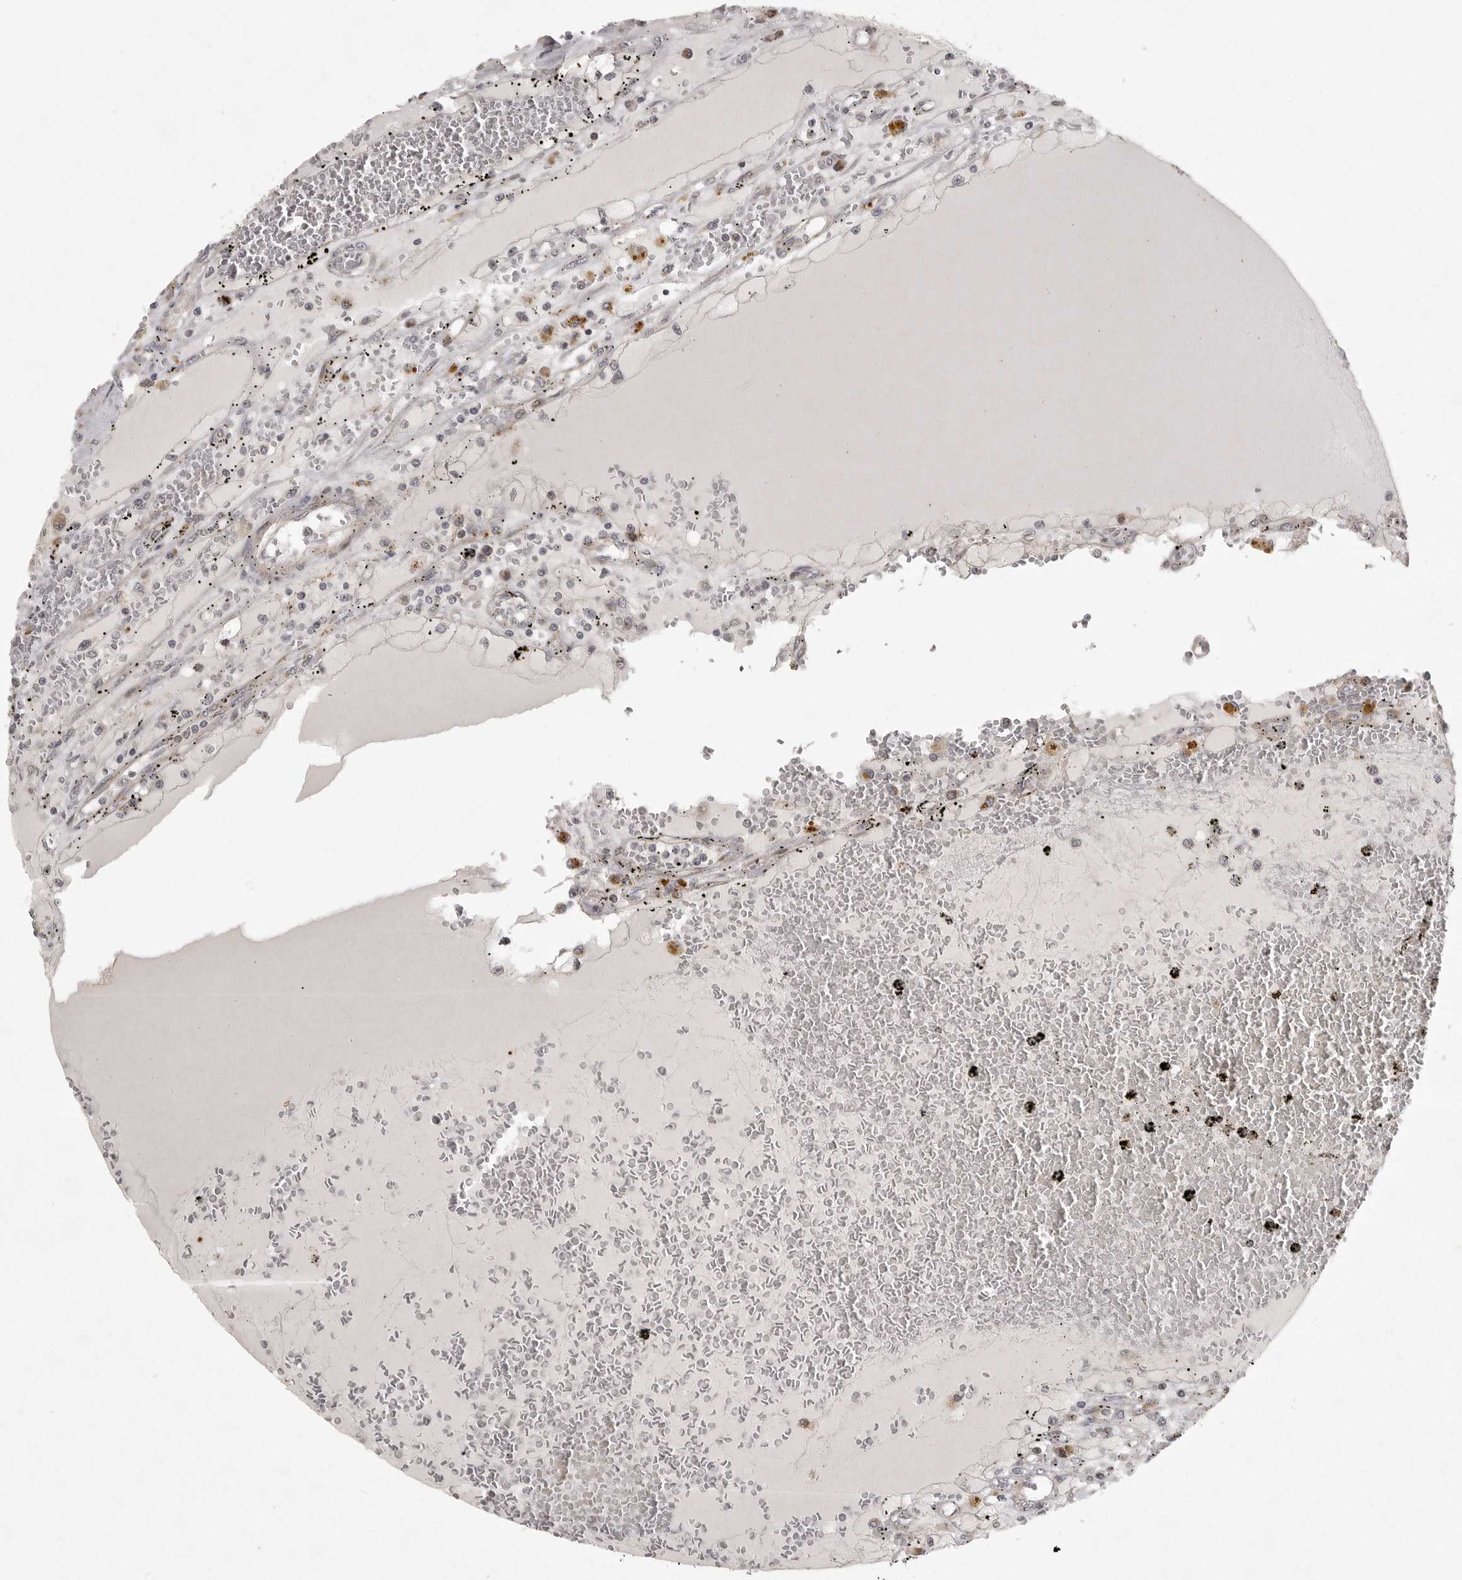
{"staining": {"intensity": "moderate", "quantity": "25%-75%", "location": "cytoplasmic/membranous"}, "tissue": "renal cancer", "cell_type": "Tumor cells", "image_type": "cancer", "snomed": [{"axis": "morphology", "description": "Adenocarcinoma, NOS"}, {"axis": "topography", "description": "Kidney"}], "caption": "Adenocarcinoma (renal) stained with a brown dye reveals moderate cytoplasmic/membranous positive expression in approximately 25%-75% of tumor cells.", "gene": "POLE2", "patient": {"sex": "male", "age": 56}}